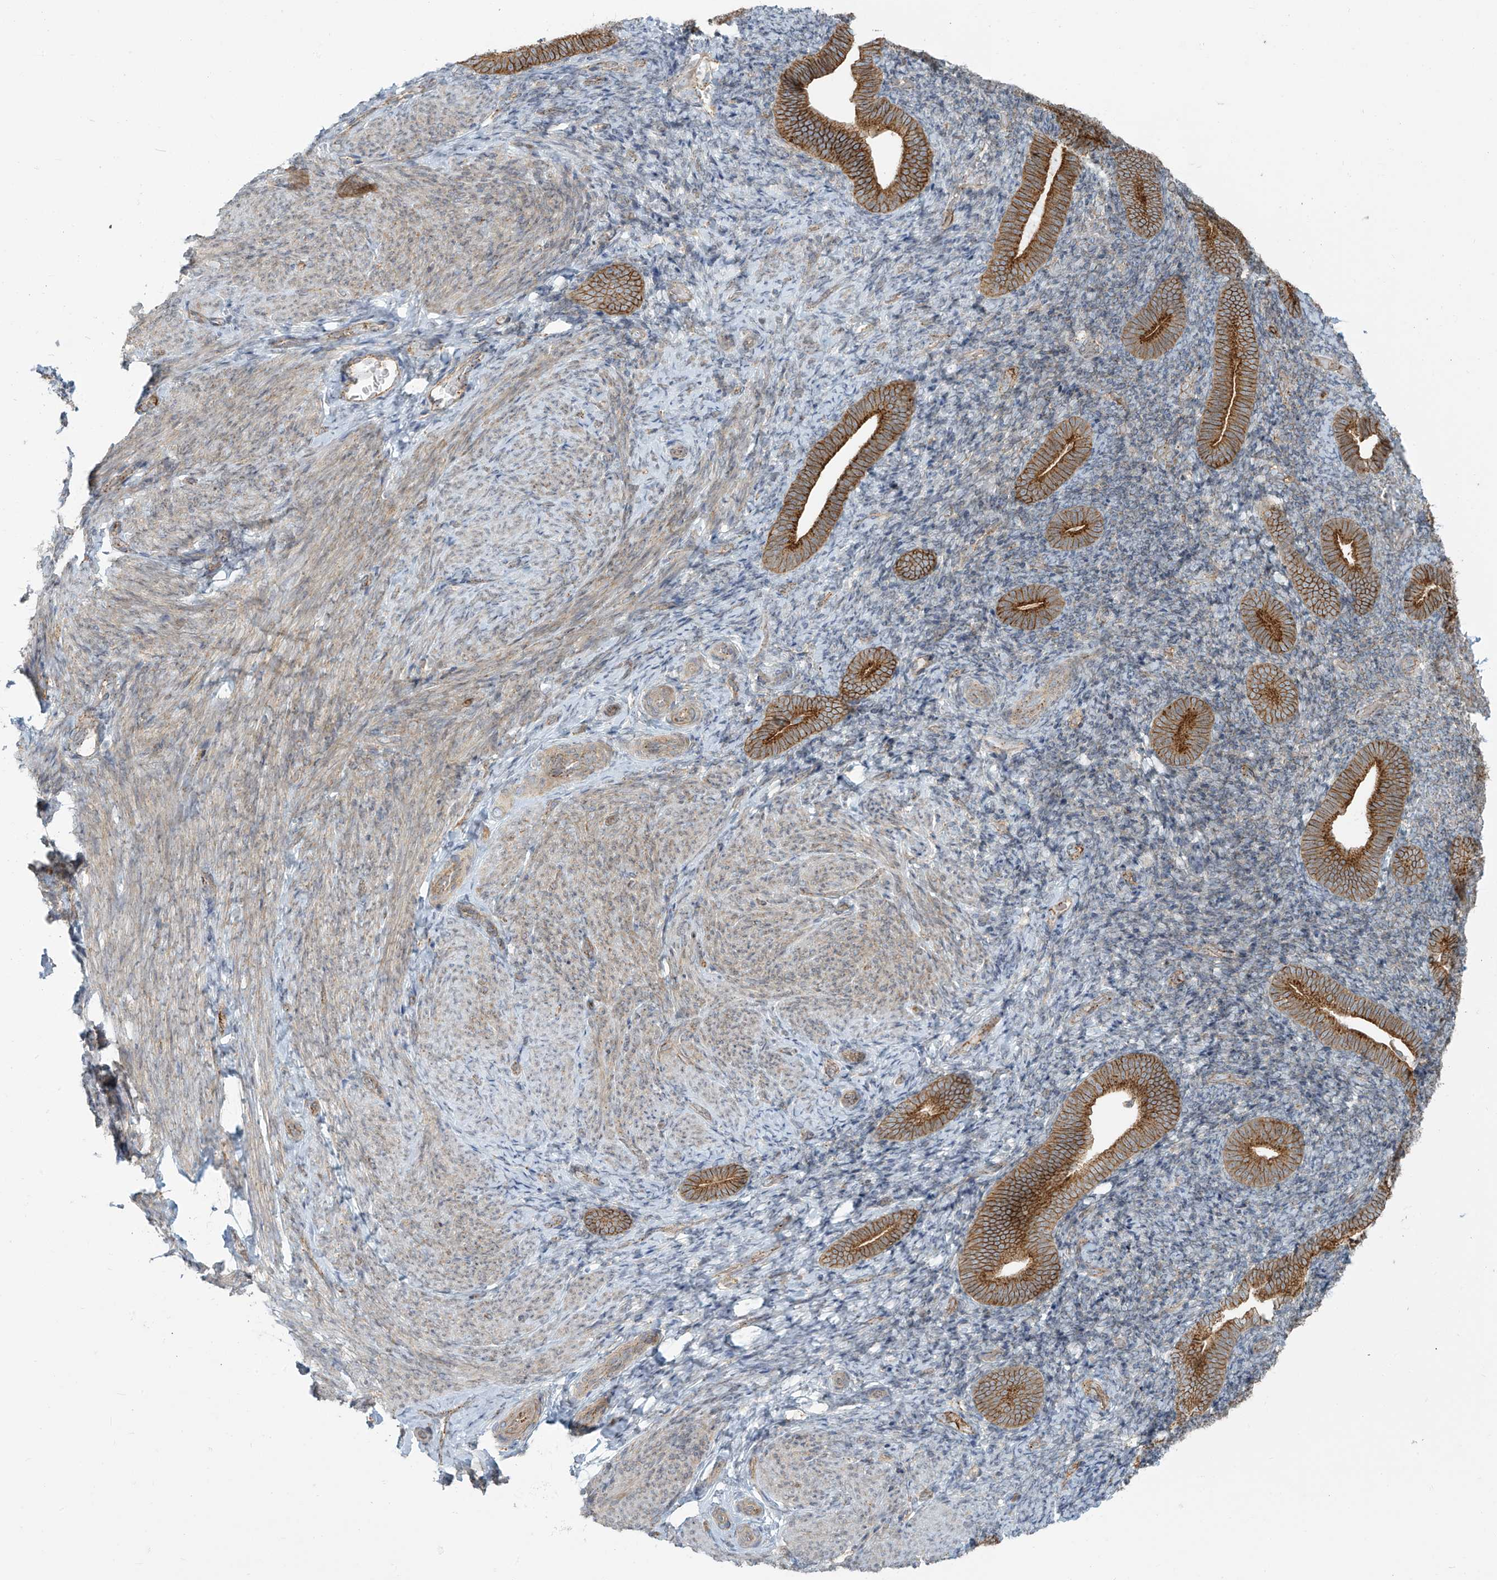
{"staining": {"intensity": "negative", "quantity": "none", "location": "none"}, "tissue": "endometrium", "cell_type": "Cells in endometrial stroma", "image_type": "normal", "snomed": [{"axis": "morphology", "description": "Normal tissue, NOS"}, {"axis": "topography", "description": "Endometrium"}], "caption": "This image is of unremarkable endometrium stained with immunohistochemistry (IHC) to label a protein in brown with the nuclei are counter-stained blue. There is no expression in cells in endometrial stroma. (Brightfield microscopy of DAB (3,3'-diaminobenzidine) immunohistochemistry (IHC) at high magnification).", "gene": "LZTS3", "patient": {"sex": "female", "age": 51}}